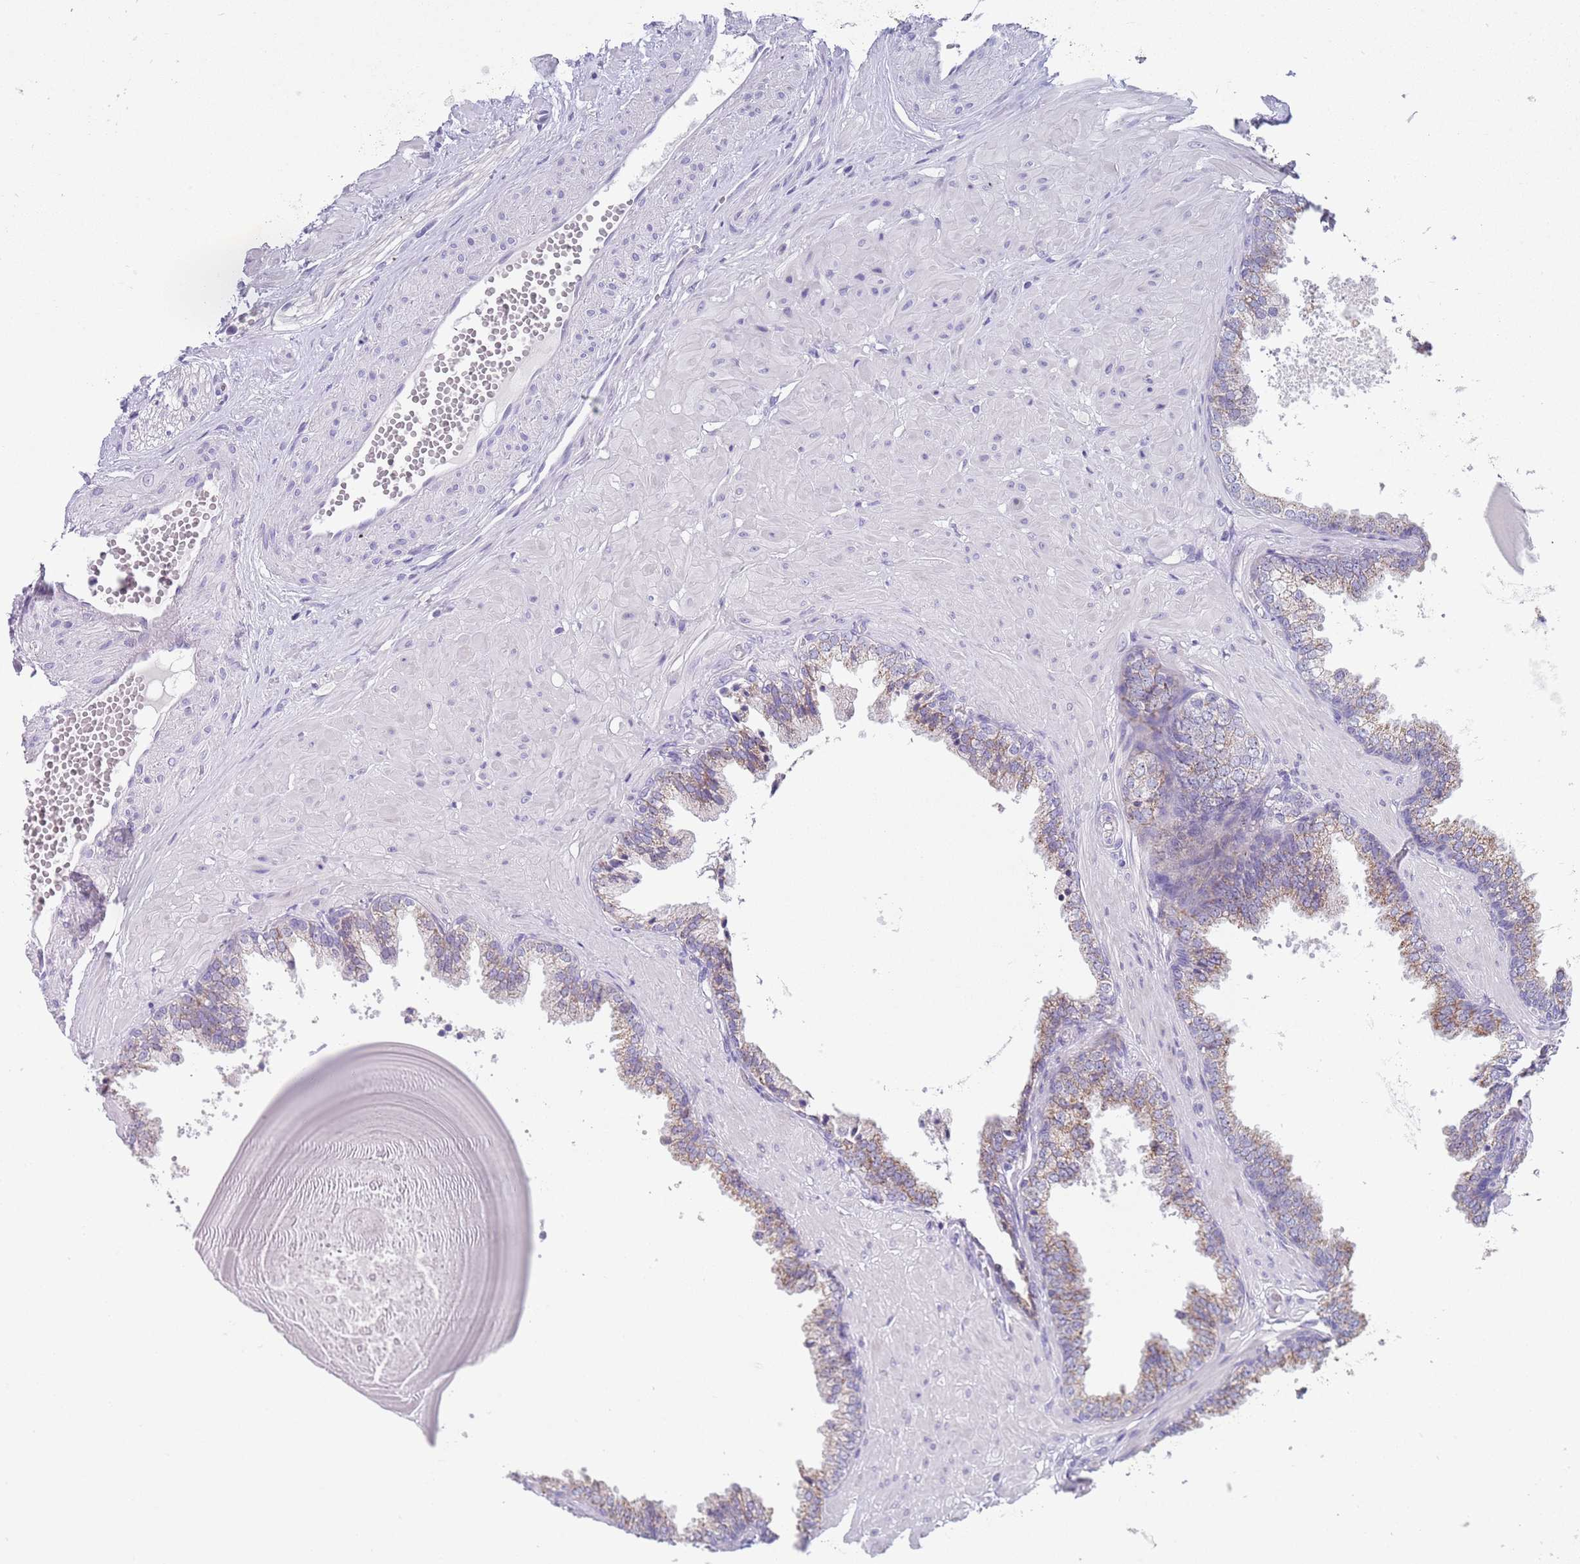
{"staining": {"intensity": "moderate", "quantity": "<25%", "location": "cytoplasmic/membranous"}, "tissue": "prostate cancer", "cell_type": "Tumor cells", "image_type": "cancer", "snomed": [{"axis": "morphology", "description": "Adenocarcinoma, Low grade"}, {"axis": "topography", "description": "Prostate"}], "caption": "Human prostate low-grade adenocarcinoma stained with a protein marker demonstrates moderate staining in tumor cells.", "gene": "SPIRE2", "patient": {"sex": "male", "age": 64}}